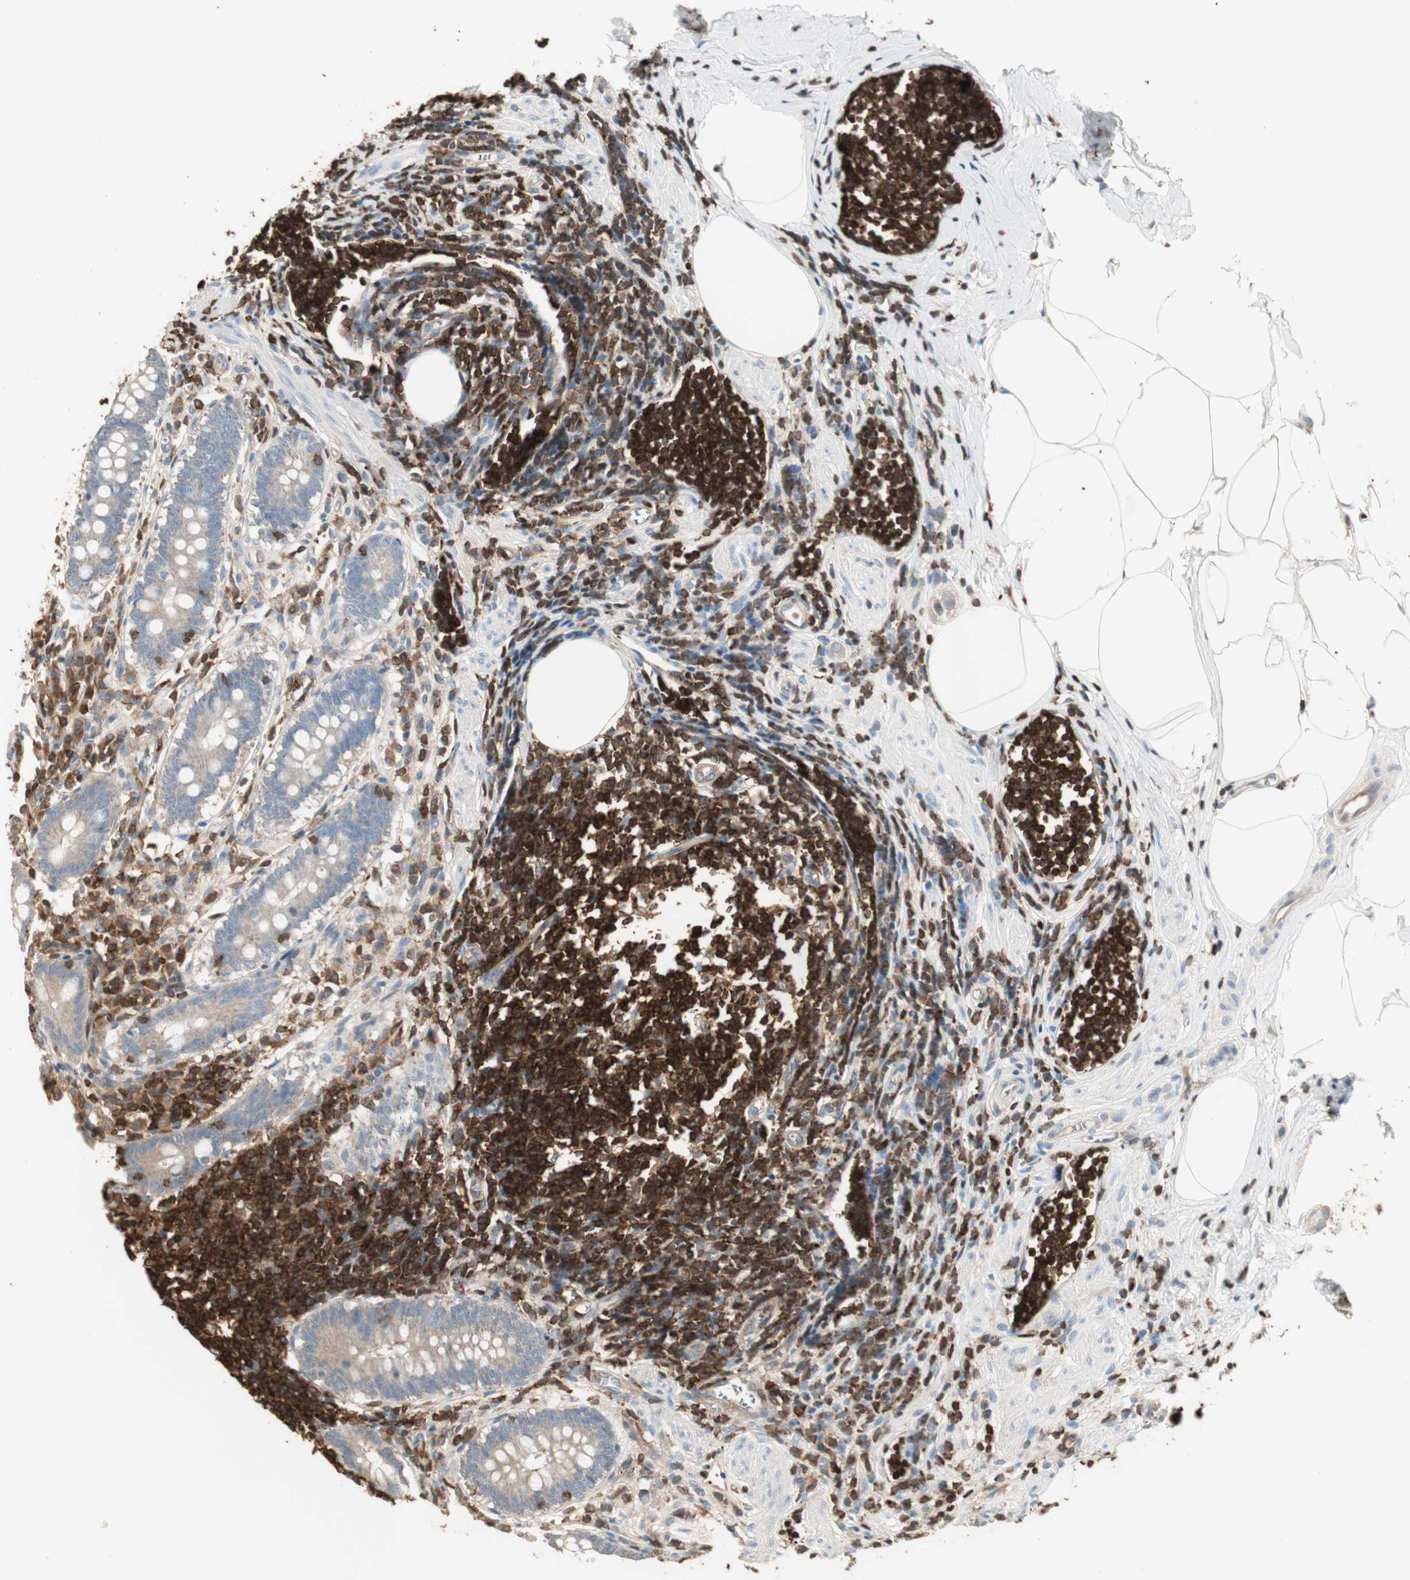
{"staining": {"intensity": "weak", "quantity": "25%-75%", "location": "cytoplasmic/membranous"}, "tissue": "appendix", "cell_type": "Glandular cells", "image_type": "normal", "snomed": [{"axis": "morphology", "description": "Normal tissue, NOS"}, {"axis": "topography", "description": "Appendix"}], "caption": "High-magnification brightfield microscopy of benign appendix stained with DAB (3,3'-diaminobenzidine) (brown) and counterstained with hematoxylin (blue). glandular cells exhibit weak cytoplasmic/membranous expression is identified in about25%-75% of cells. (DAB IHC, brown staining for protein, blue staining for nuclei).", "gene": "CRLF3", "patient": {"sex": "female", "age": 50}}